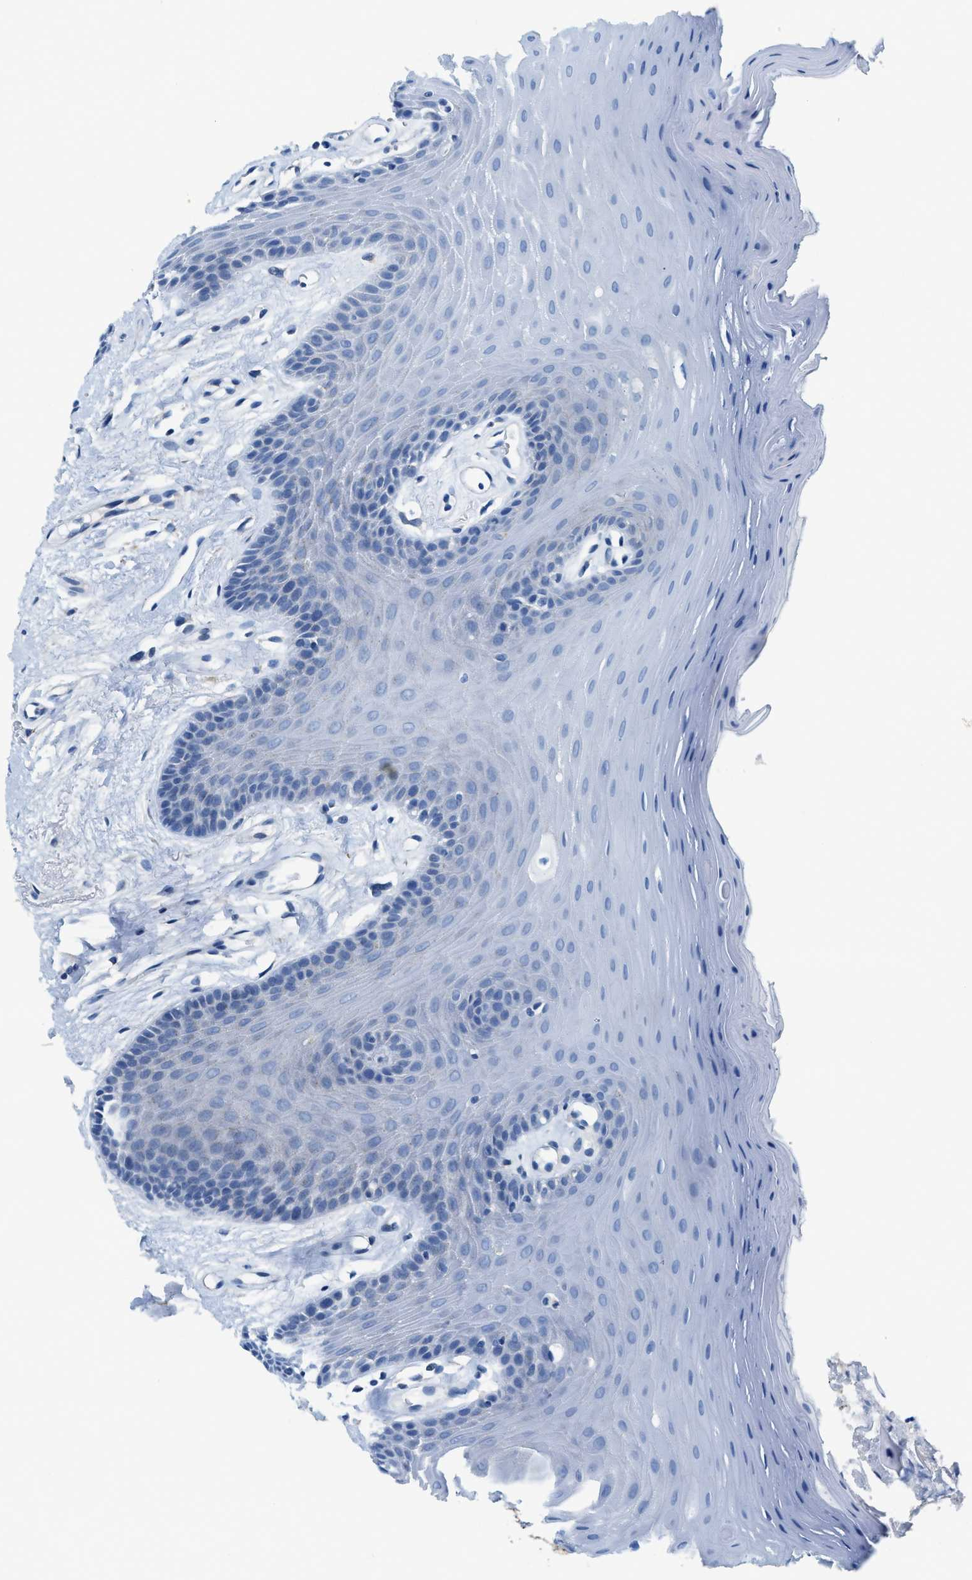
{"staining": {"intensity": "negative", "quantity": "none", "location": "none"}, "tissue": "oral mucosa", "cell_type": "Squamous epithelial cells", "image_type": "normal", "snomed": [{"axis": "morphology", "description": "Normal tissue, NOS"}, {"axis": "morphology", "description": "Squamous cell carcinoma, NOS"}, {"axis": "topography", "description": "Skeletal muscle"}, {"axis": "topography", "description": "Adipose tissue"}, {"axis": "topography", "description": "Vascular tissue"}, {"axis": "topography", "description": "Oral tissue"}, {"axis": "topography", "description": "Peripheral nerve tissue"}, {"axis": "topography", "description": "Head-Neck"}], "caption": "IHC of benign human oral mucosa exhibits no positivity in squamous epithelial cells.", "gene": "TPSAB1", "patient": {"sex": "male", "age": 71}}